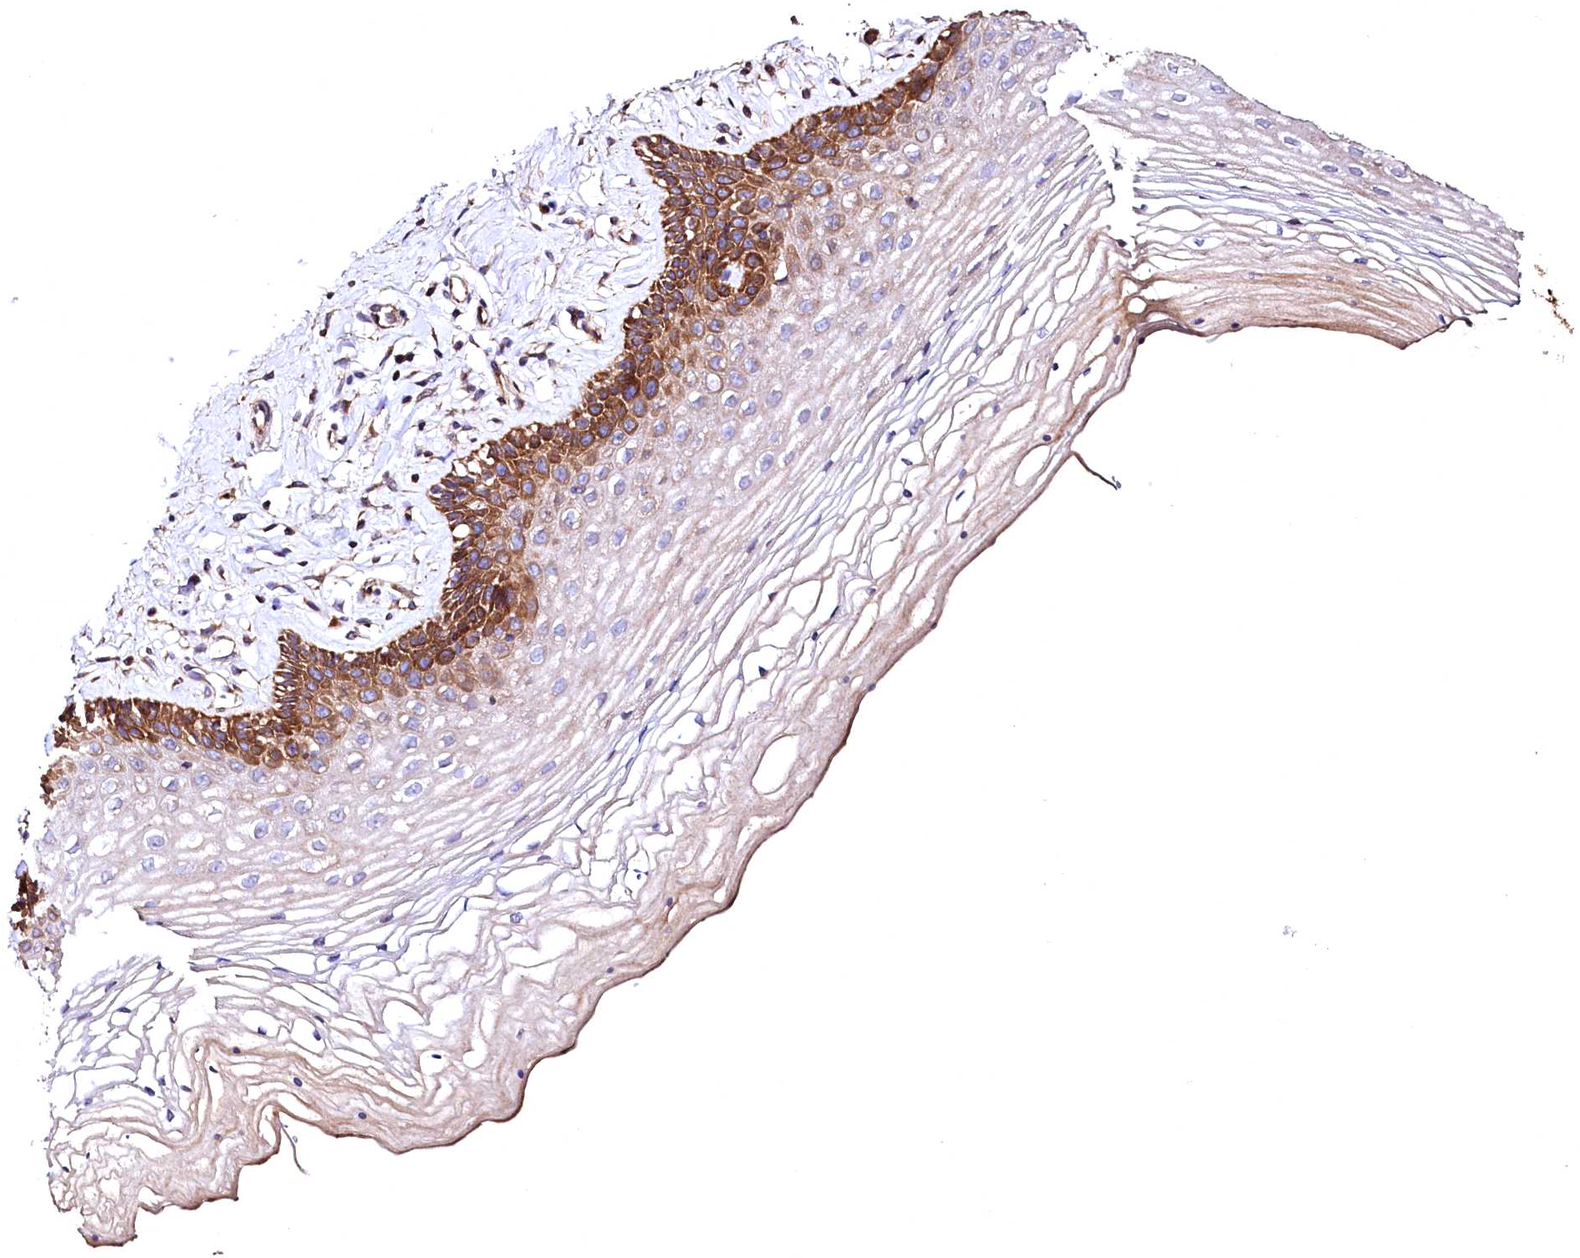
{"staining": {"intensity": "strong", "quantity": "<25%", "location": "cytoplasmic/membranous"}, "tissue": "vagina", "cell_type": "Squamous epithelial cells", "image_type": "normal", "snomed": [{"axis": "morphology", "description": "Normal tissue, NOS"}, {"axis": "topography", "description": "Vagina"}], "caption": "DAB (3,3'-diaminobenzidine) immunohistochemical staining of normal vagina reveals strong cytoplasmic/membranous protein positivity in about <25% of squamous epithelial cells. (brown staining indicates protein expression, while blue staining denotes nuclei).", "gene": "RASSF1", "patient": {"sex": "female", "age": 46}}